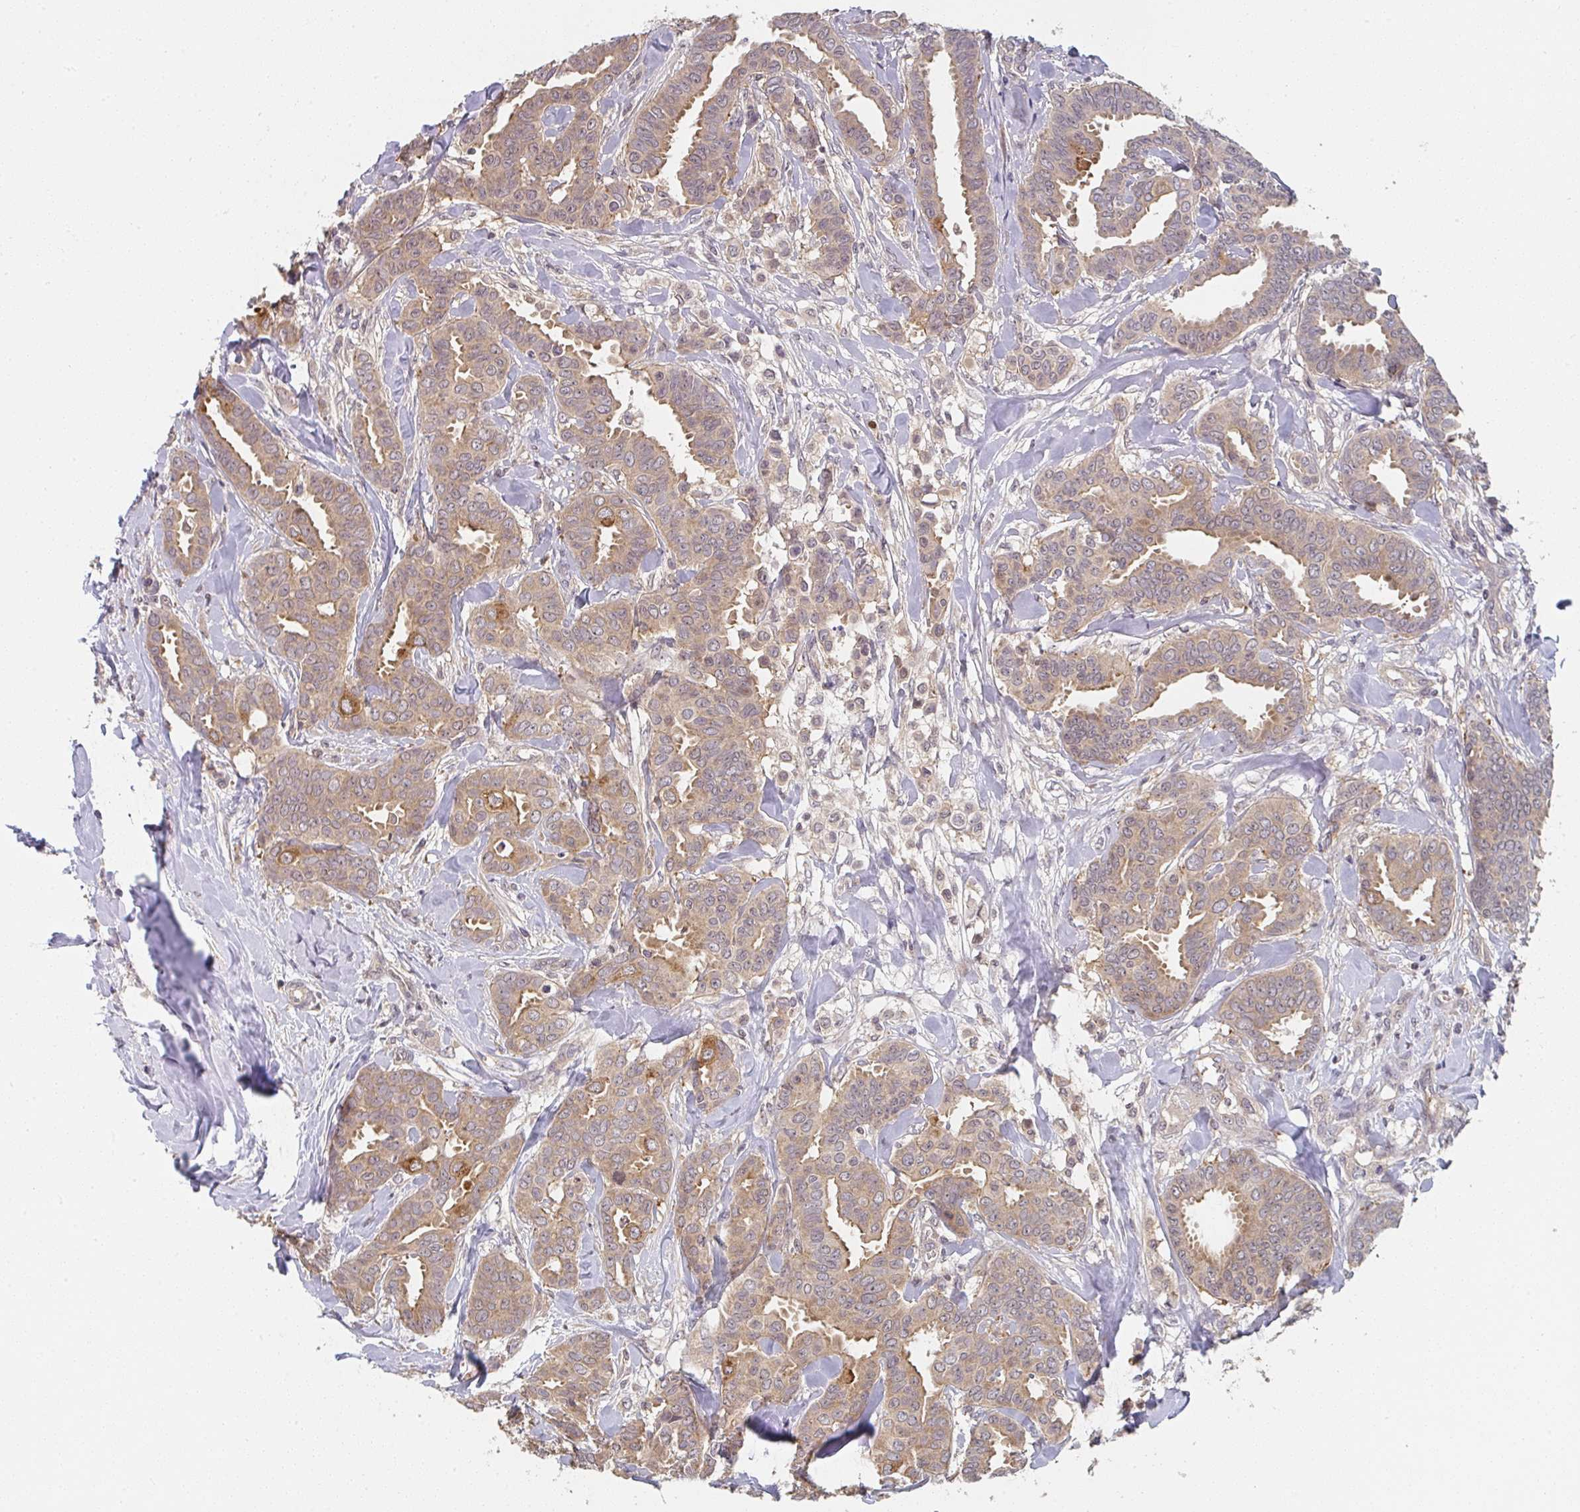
{"staining": {"intensity": "moderate", "quantity": "<25%", "location": "cytoplasmic/membranous"}, "tissue": "breast cancer", "cell_type": "Tumor cells", "image_type": "cancer", "snomed": [{"axis": "morphology", "description": "Duct carcinoma"}, {"axis": "topography", "description": "Breast"}], "caption": "IHC (DAB (3,3'-diaminobenzidine)) staining of breast cancer (intraductal carcinoma) shows moderate cytoplasmic/membranous protein staining in approximately <25% of tumor cells.", "gene": "RANGRF", "patient": {"sex": "female", "age": 45}}